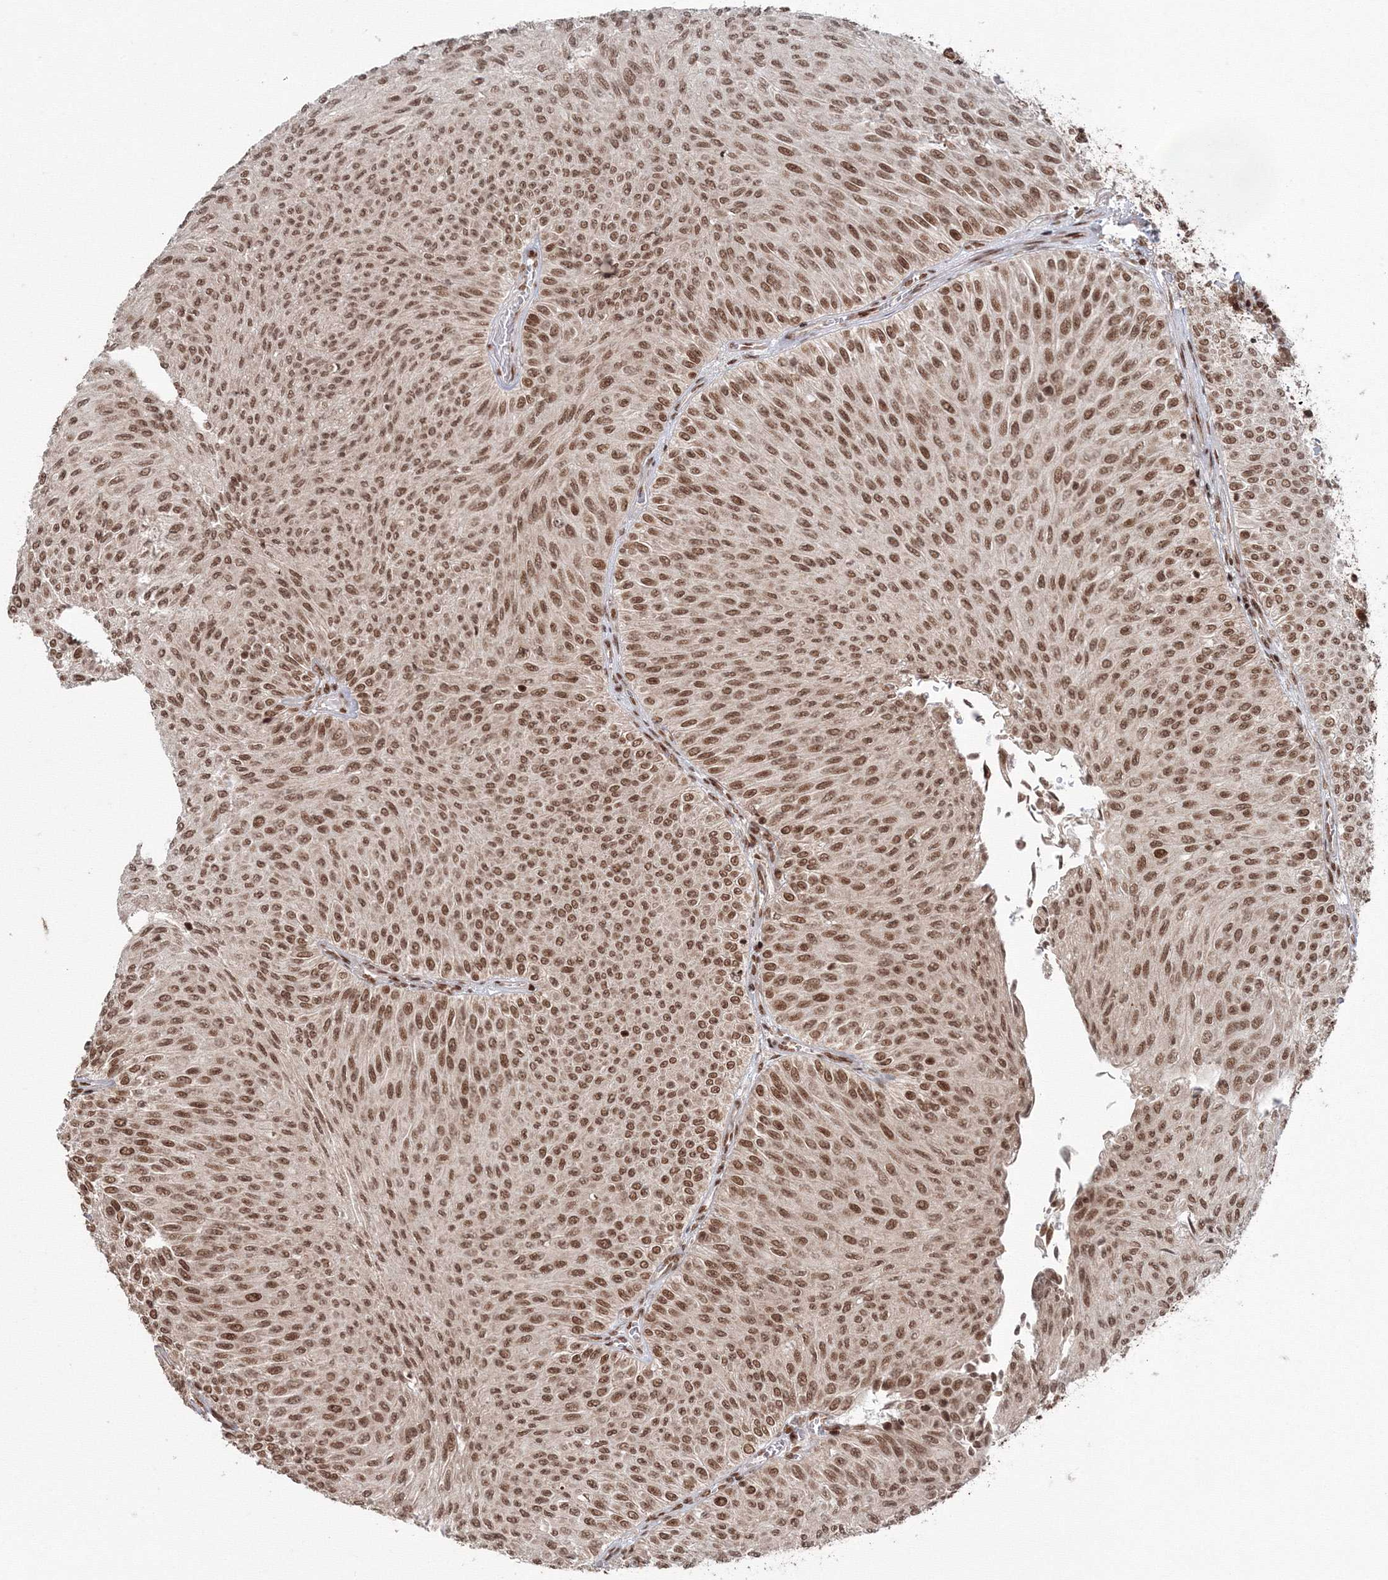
{"staining": {"intensity": "moderate", "quantity": ">75%", "location": "nuclear"}, "tissue": "urothelial cancer", "cell_type": "Tumor cells", "image_type": "cancer", "snomed": [{"axis": "morphology", "description": "Urothelial carcinoma, Low grade"}, {"axis": "topography", "description": "Urinary bladder"}], "caption": "This micrograph exhibits immunohistochemistry staining of urothelial carcinoma (low-grade), with medium moderate nuclear staining in approximately >75% of tumor cells.", "gene": "KIF20A", "patient": {"sex": "male", "age": 78}}